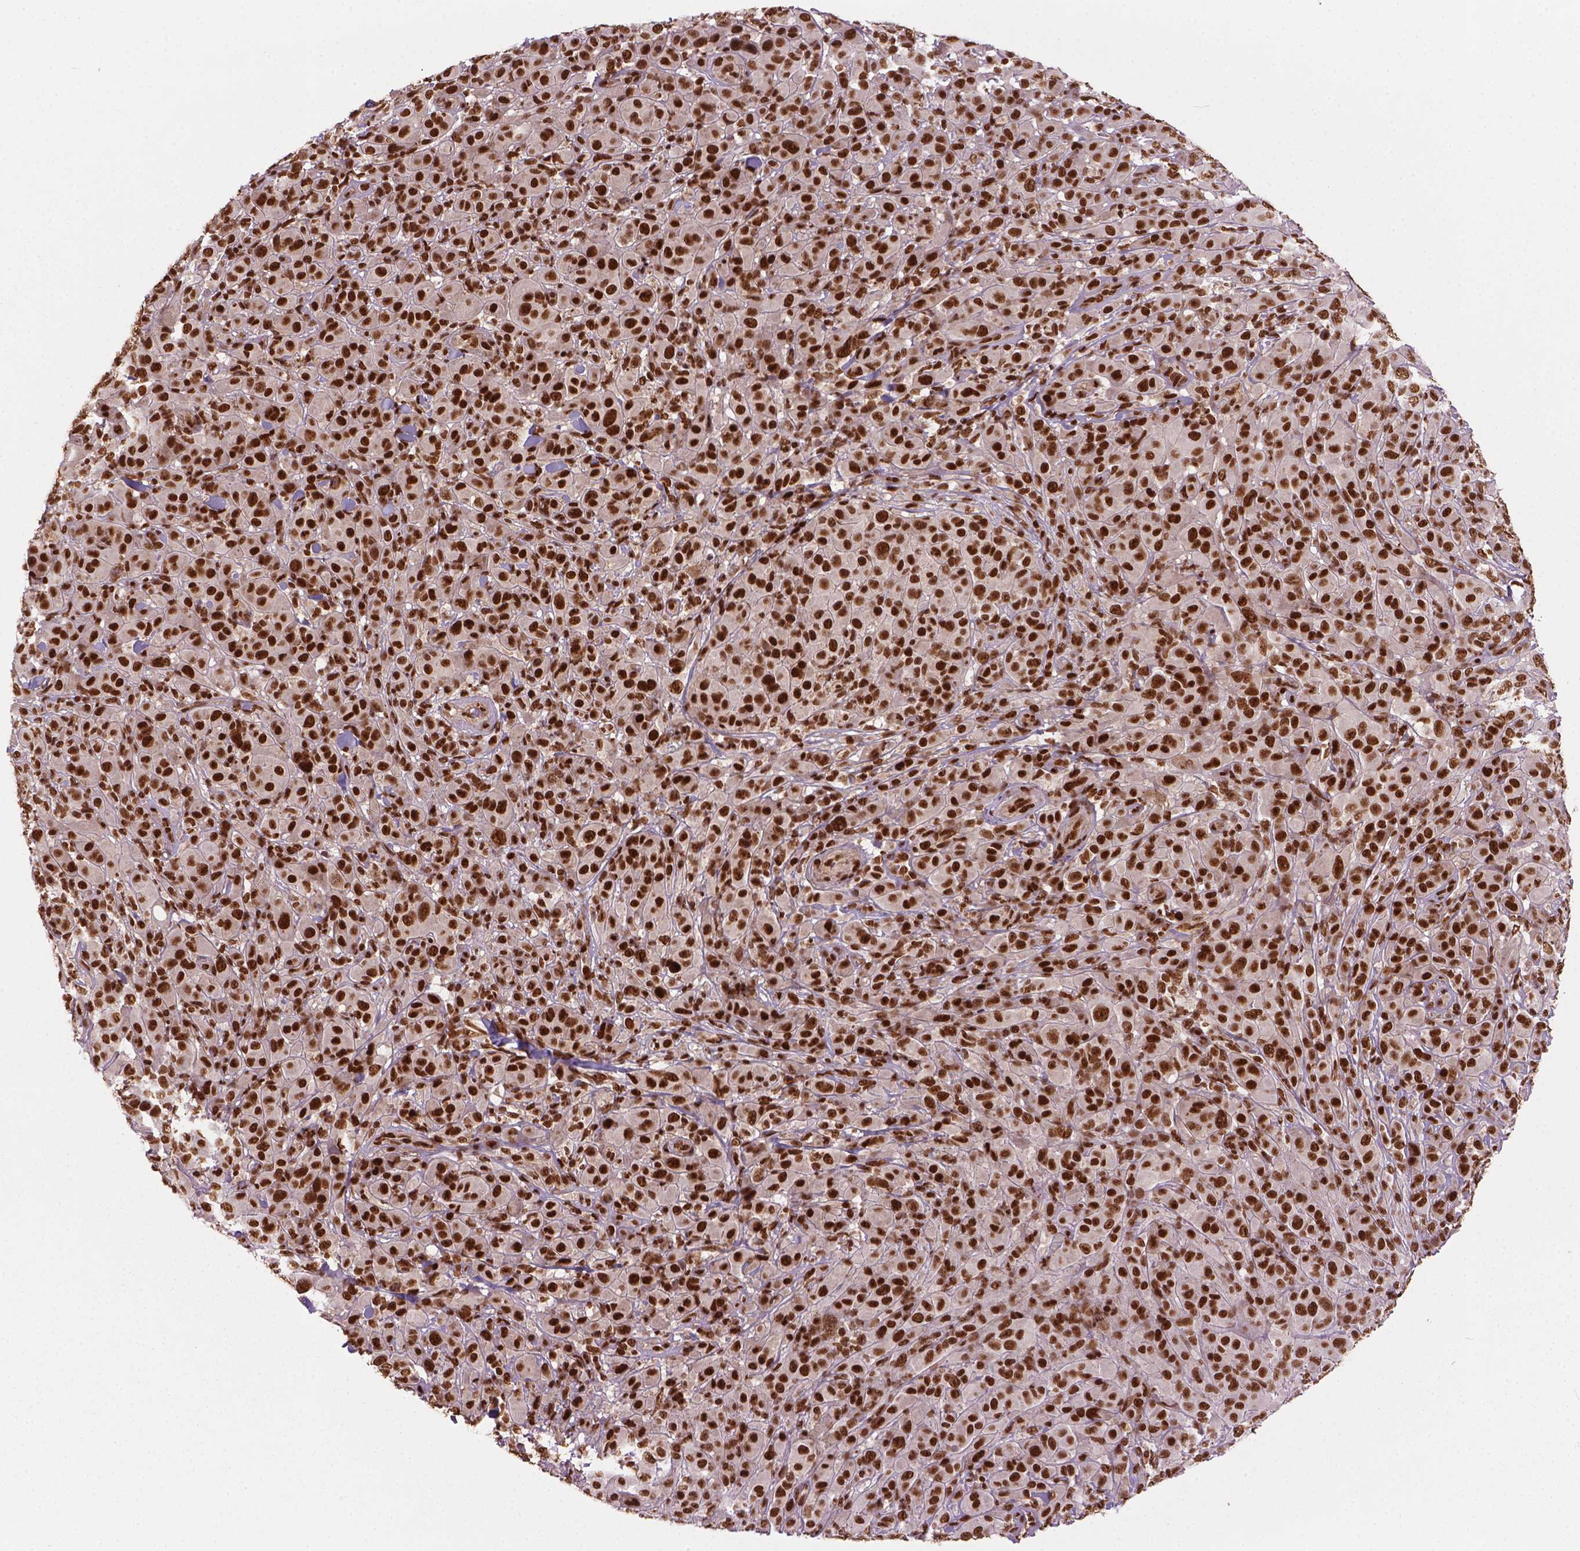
{"staining": {"intensity": "strong", "quantity": ">75%", "location": "nuclear"}, "tissue": "melanoma", "cell_type": "Tumor cells", "image_type": "cancer", "snomed": [{"axis": "morphology", "description": "Malignant melanoma, NOS"}, {"axis": "topography", "description": "Skin"}], "caption": "DAB immunohistochemical staining of human melanoma reveals strong nuclear protein positivity in approximately >75% of tumor cells. Nuclei are stained in blue.", "gene": "SIRT6", "patient": {"sex": "female", "age": 87}}